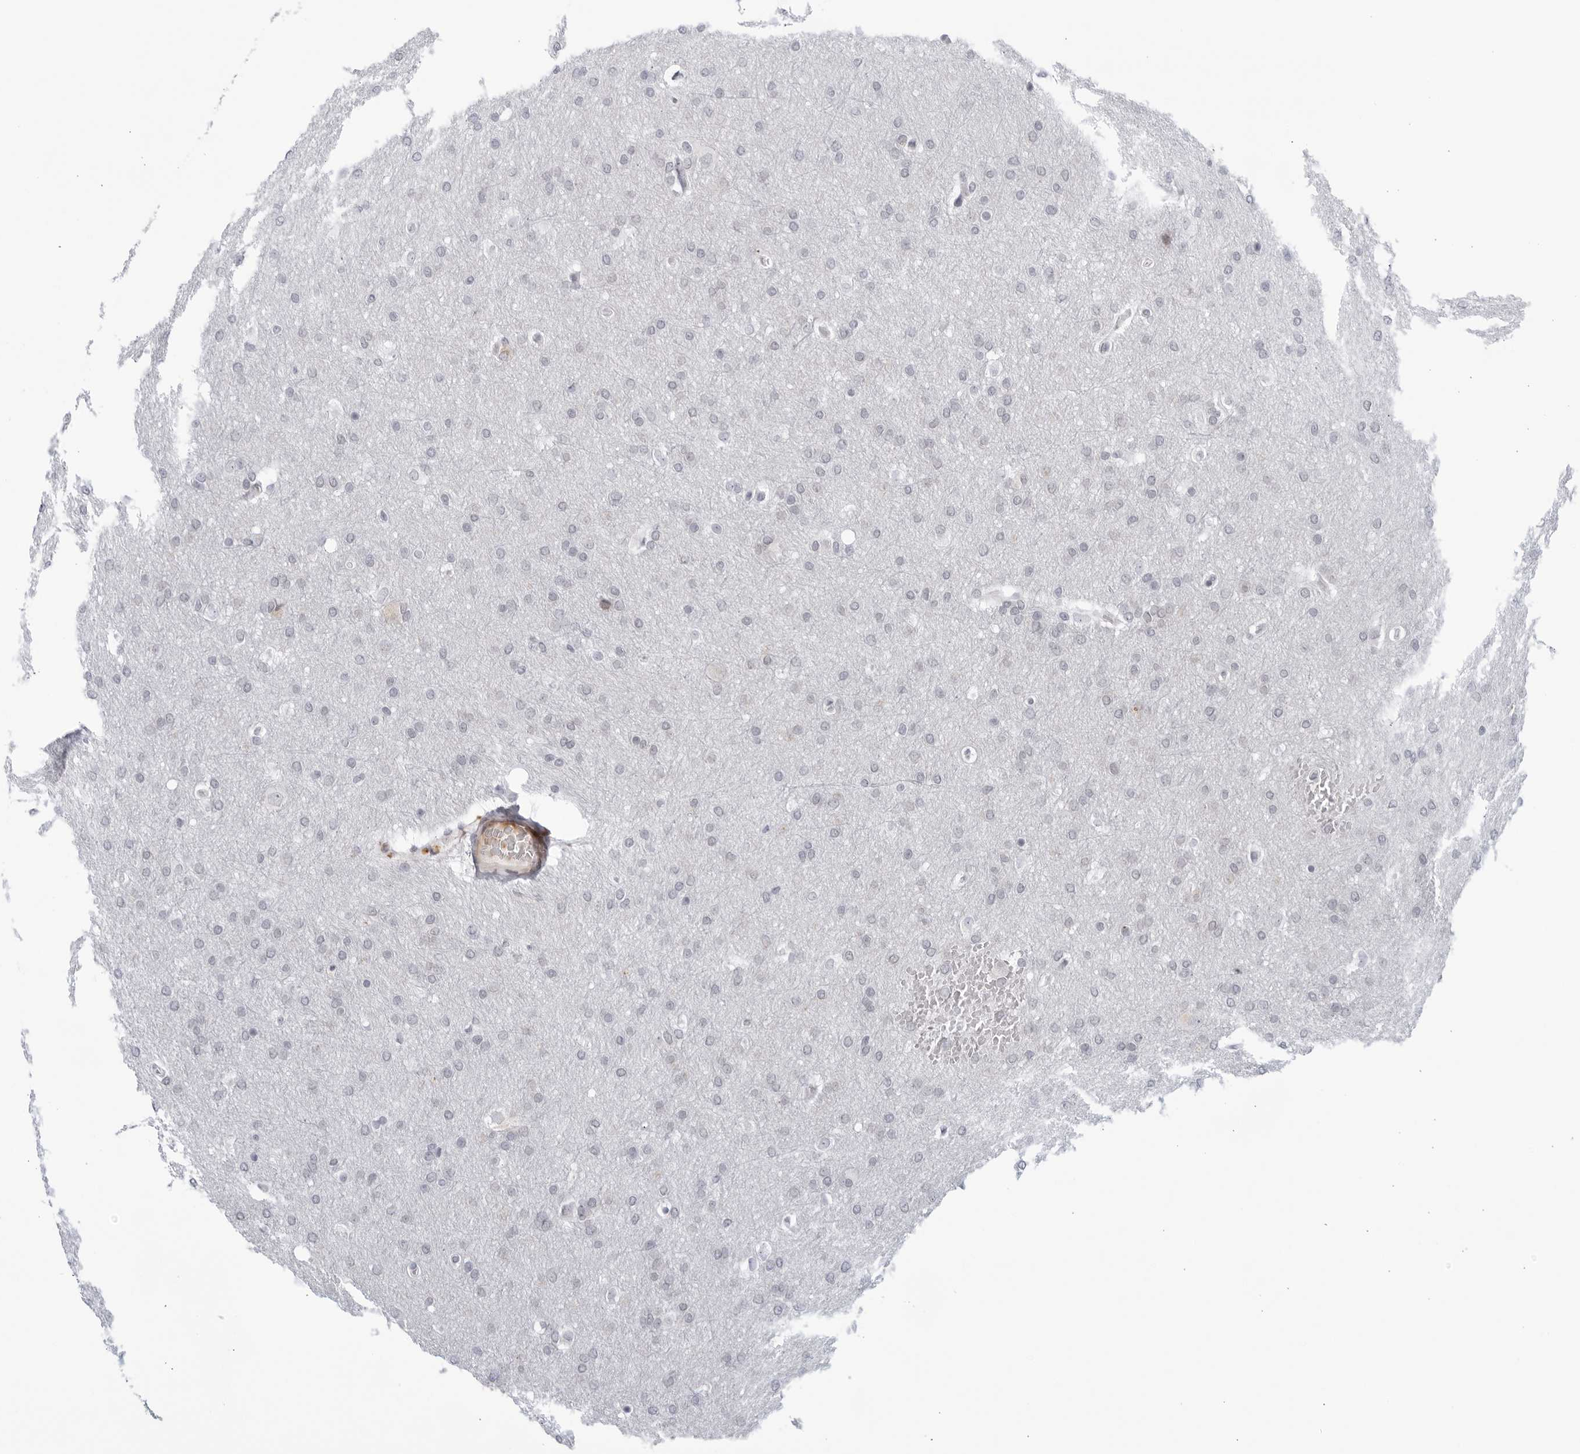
{"staining": {"intensity": "negative", "quantity": "none", "location": "none"}, "tissue": "glioma", "cell_type": "Tumor cells", "image_type": "cancer", "snomed": [{"axis": "morphology", "description": "Glioma, malignant, Low grade"}, {"axis": "topography", "description": "Brain"}], "caption": "Tumor cells show no significant expression in glioma.", "gene": "WDTC1", "patient": {"sex": "female", "age": 37}}